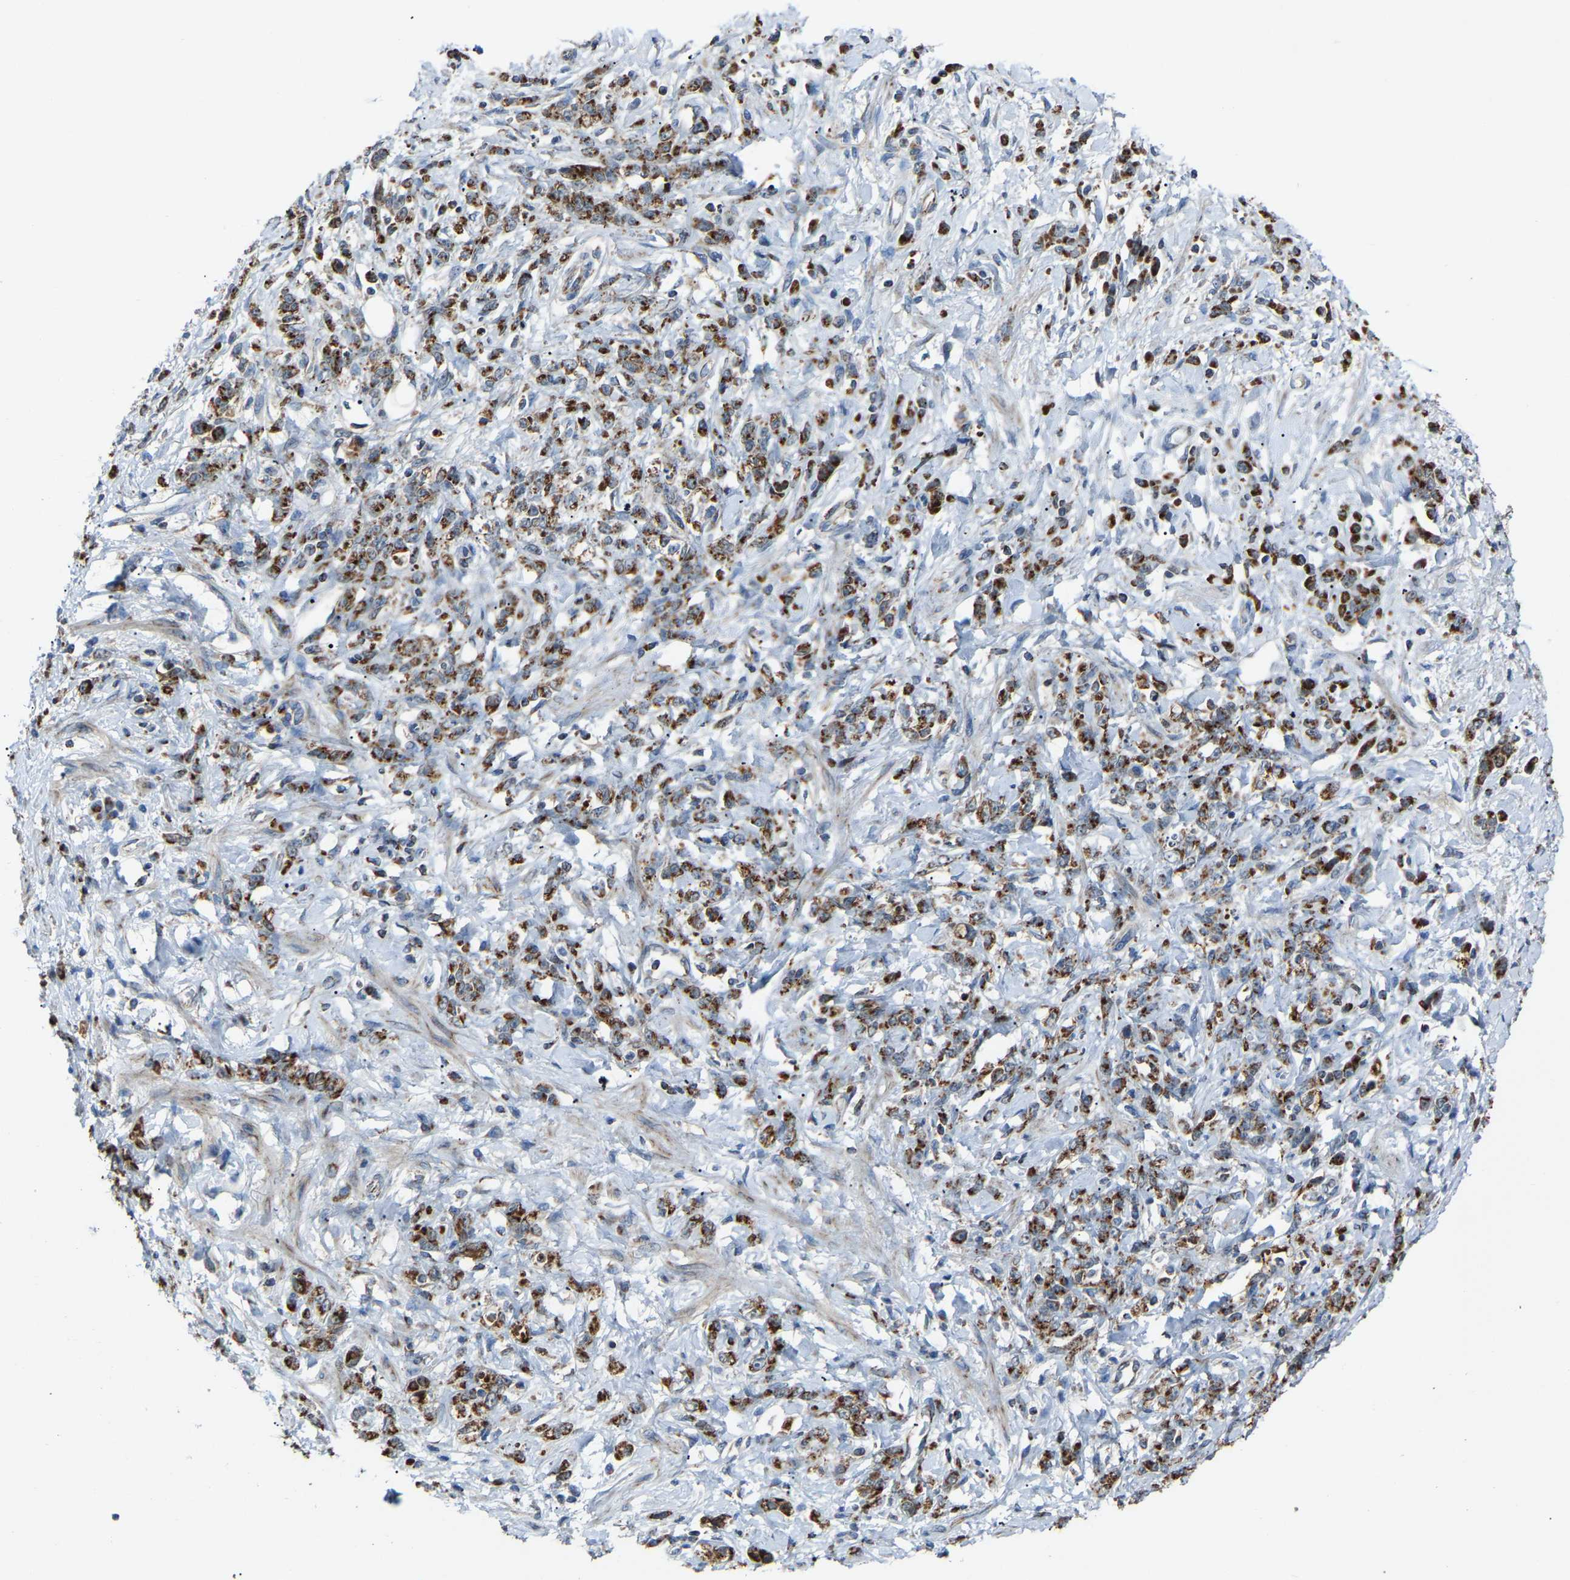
{"staining": {"intensity": "strong", "quantity": ">75%", "location": "cytoplasmic/membranous"}, "tissue": "stomach cancer", "cell_type": "Tumor cells", "image_type": "cancer", "snomed": [{"axis": "morphology", "description": "Normal tissue, NOS"}, {"axis": "morphology", "description": "Adenocarcinoma, NOS"}, {"axis": "topography", "description": "Stomach"}], "caption": "Immunohistochemistry (IHC) (DAB (3,3'-diaminobenzidine)) staining of stomach adenocarcinoma demonstrates strong cytoplasmic/membranous protein expression in approximately >75% of tumor cells.", "gene": "CANT1", "patient": {"sex": "male", "age": 82}}